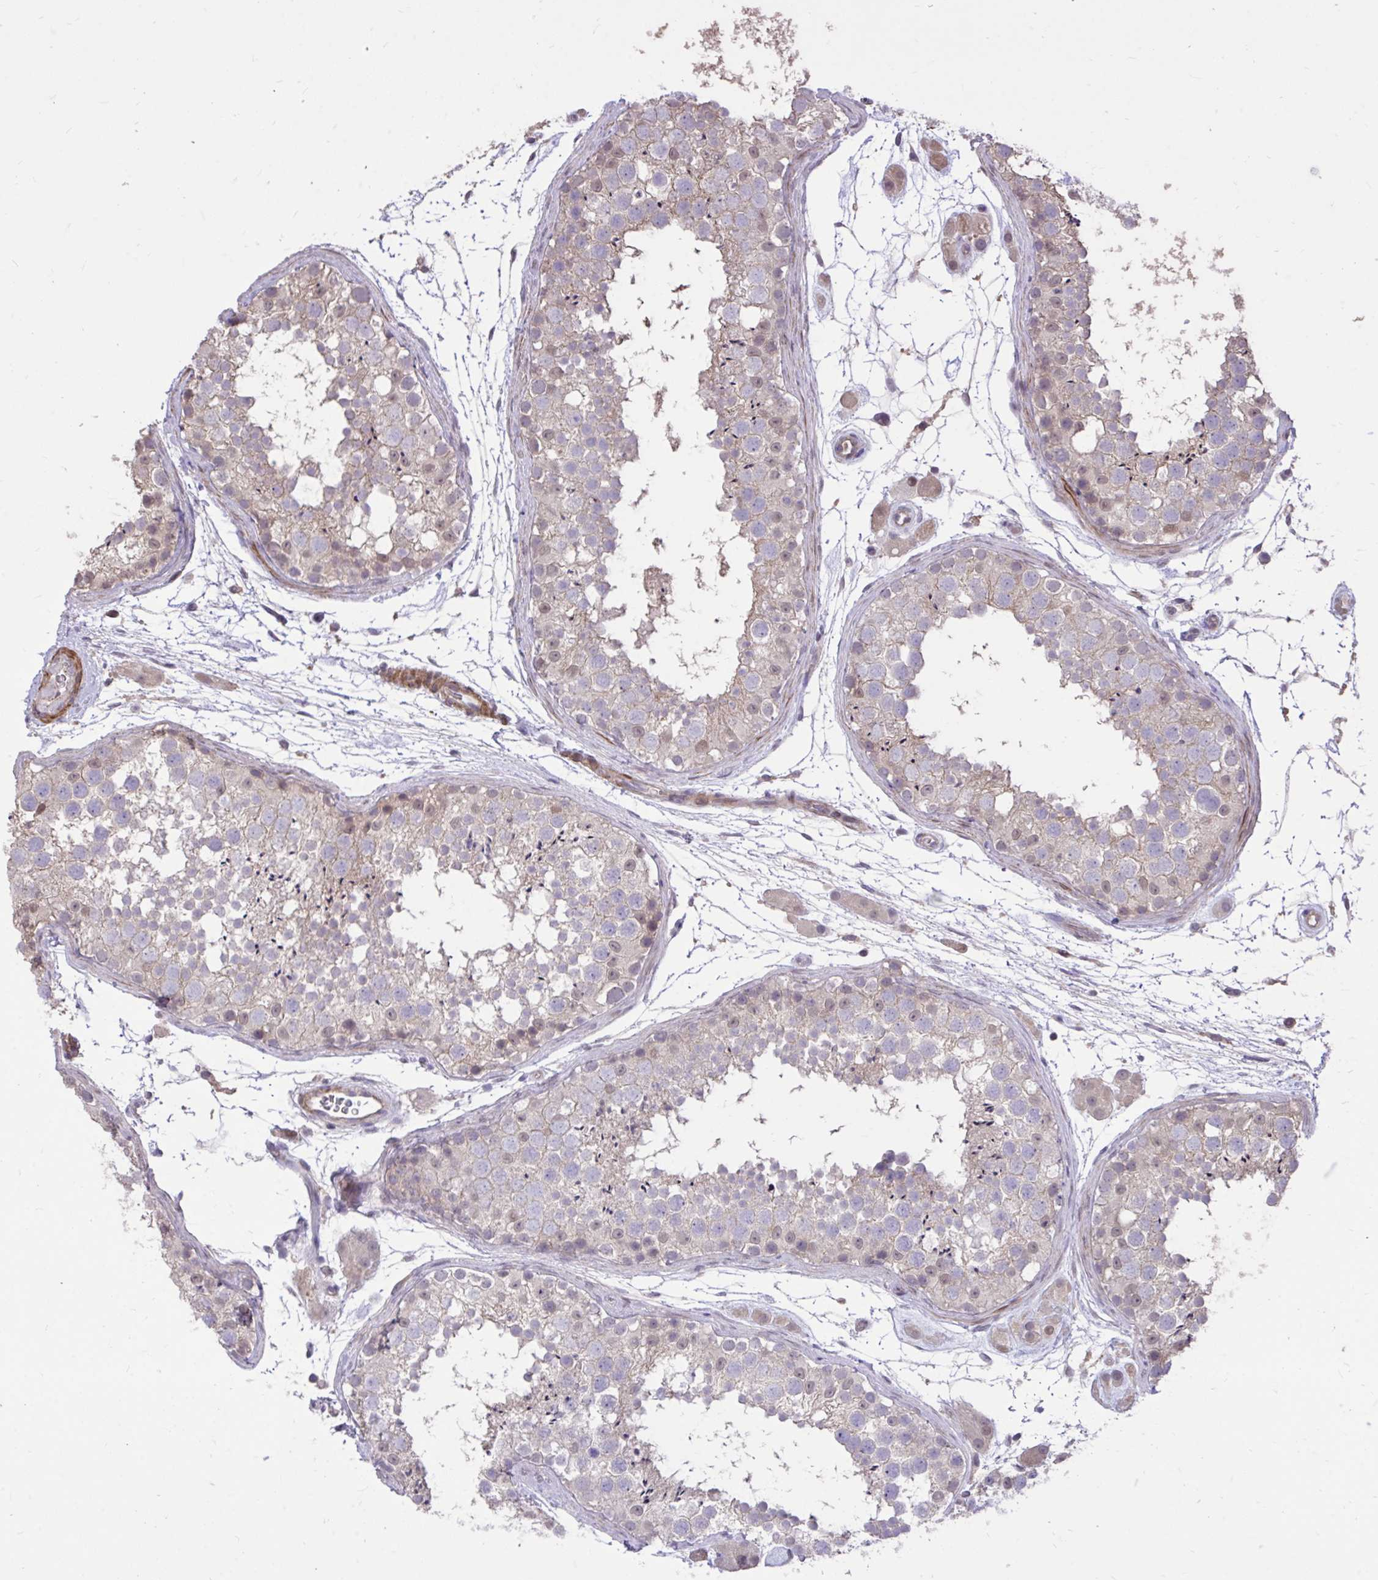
{"staining": {"intensity": "weak", "quantity": "<25%", "location": "nuclear"}, "tissue": "testis", "cell_type": "Cells in seminiferous ducts", "image_type": "normal", "snomed": [{"axis": "morphology", "description": "Normal tissue, NOS"}, {"axis": "topography", "description": "Testis"}], "caption": "Testis was stained to show a protein in brown. There is no significant staining in cells in seminiferous ducts. The staining was performed using DAB to visualize the protein expression in brown, while the nuclei were stained in blue with hematoxylin (Magnification: 20x).", "gene": "IGFL2", "patient": {"sex": "male", "age": 41}}